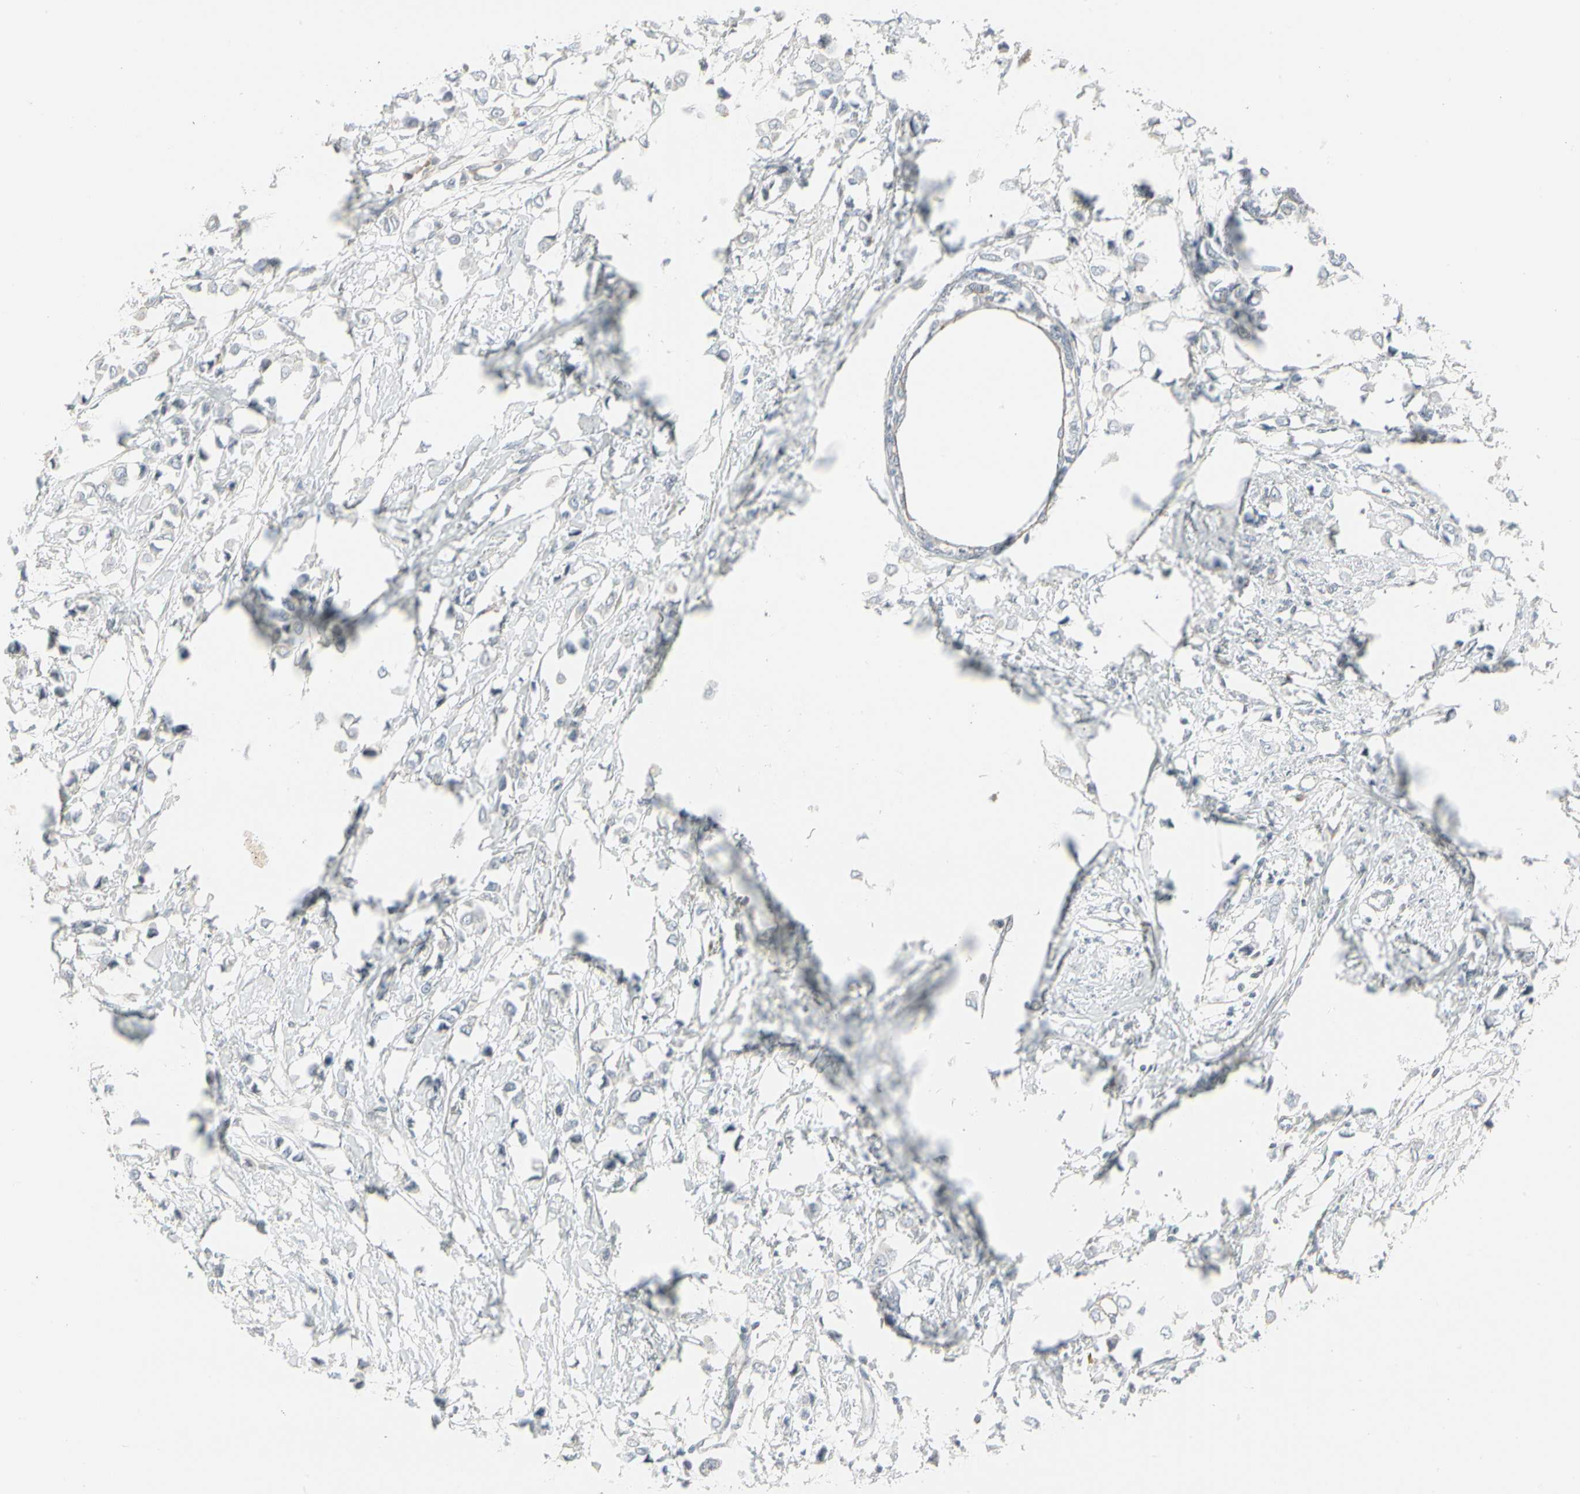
{"staining": {"intensity": "negative", "quantity": "none", "location": "none"}, "tissue": "breast cancer", "cell_type": "Tumor cells", "image_type": "cancer", "snomed": [{"axis": "morphology", "description": "Lobular carcinoma"}, {"axis": "topography", "description": "Breast"}], "caption": "Immunohistochemistry (IHC) of breast lobular carcinoma exhibits no positivity in tumor cells.", "gene": "EPS15", "patient": {"sex": "female", "age": 51}}